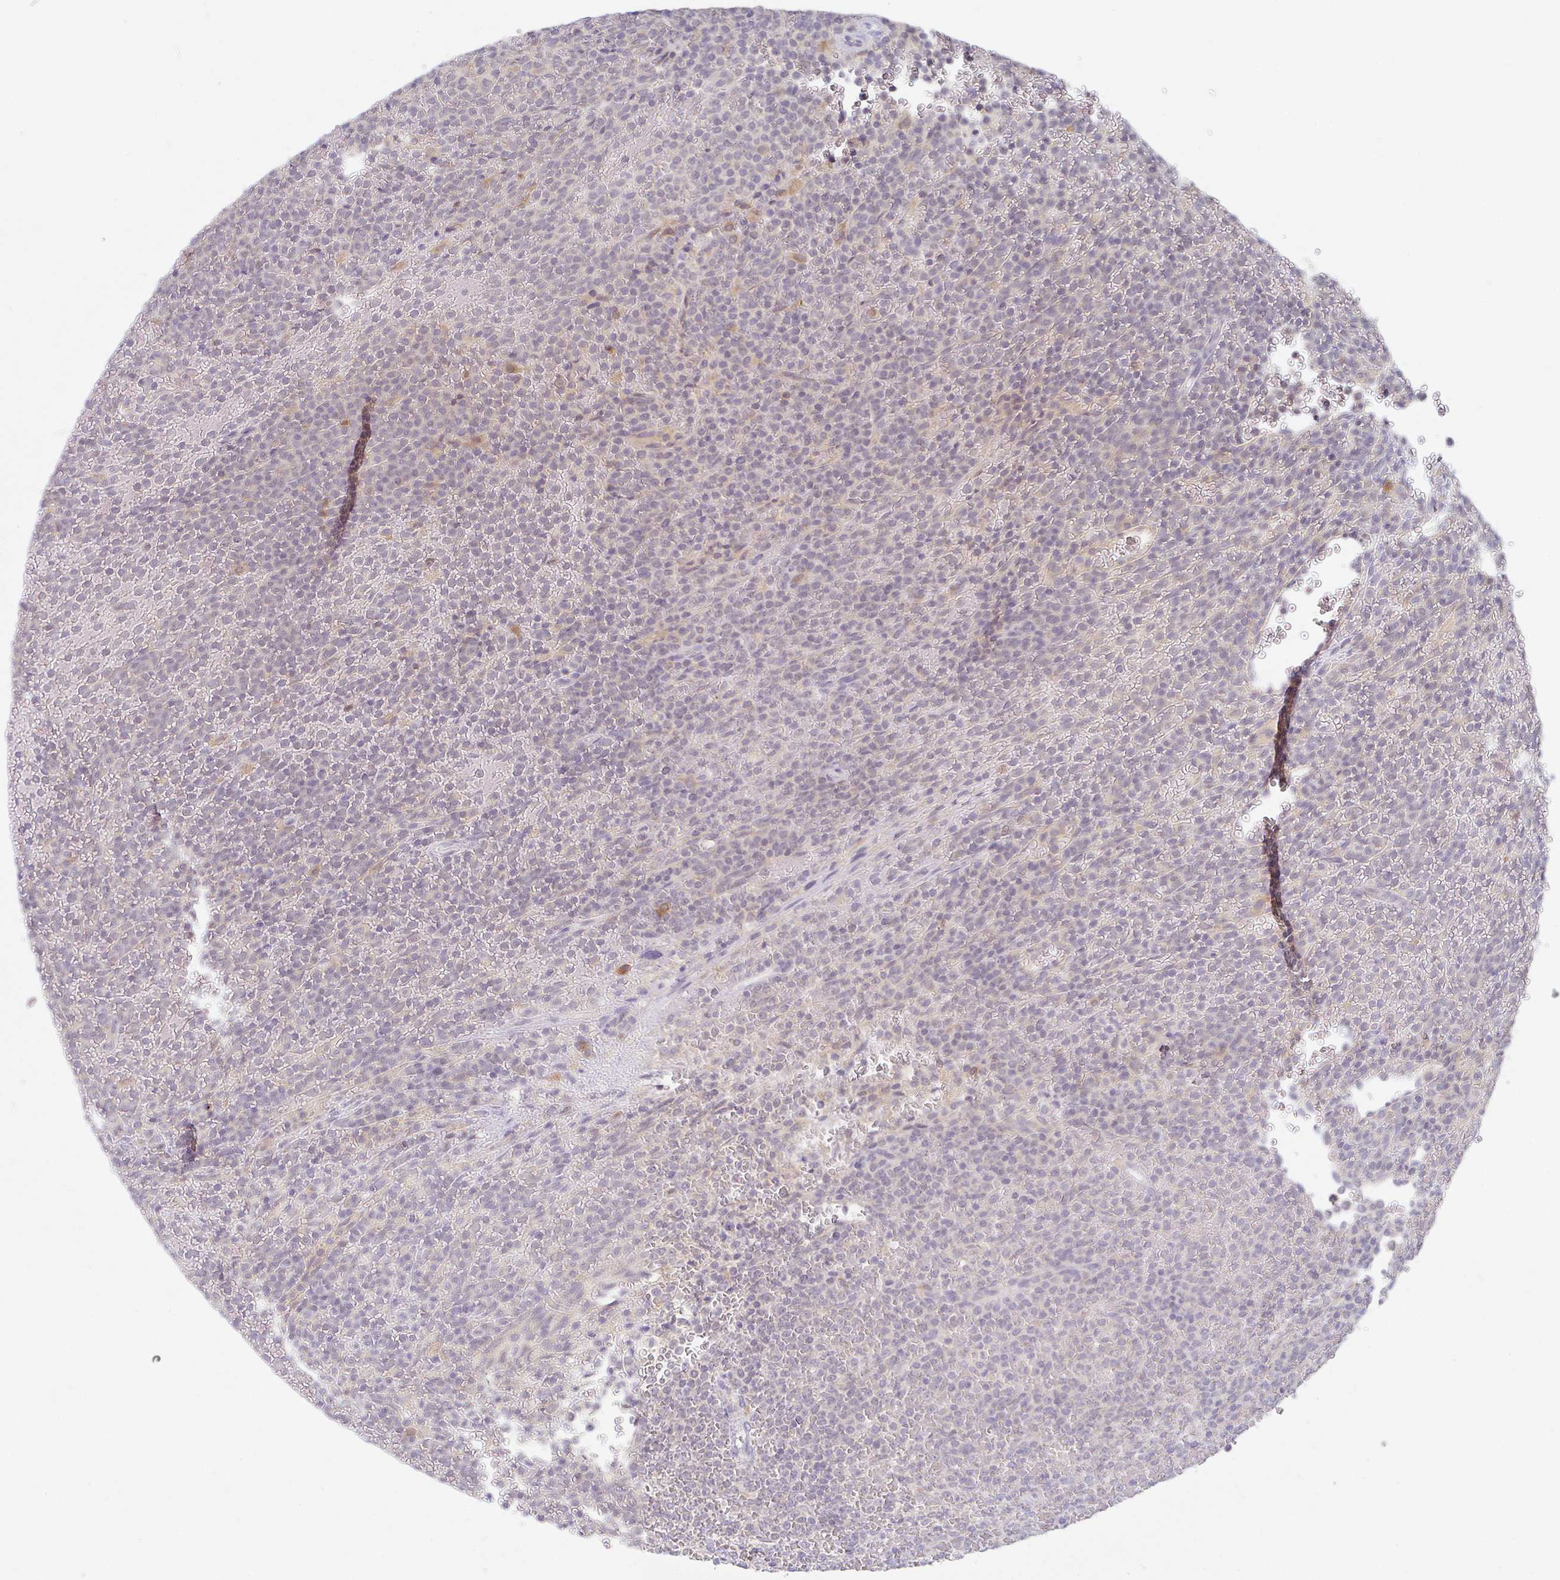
{"staining": {"intensity": "negative", "quantity": "none", "location": "none"}, "tissue": "lymphoma", "cell_type": "Tumor cells", "image_type": "cancer", "snomed": [{"axis": "morphology", "description": "Malignant lymphoma, non-Hodgkin's type, Low grade"}, {"axis": "topography", "description": "Spleen"}], "caption": "This image is of low-grade malignant lymphoma, non-Hodgkin's type stained with immunohistochemistry (IHC) to label a protein in brown with the nuclei are counter-stained blue. There is no expression in tumor cells.", "gene": "DERL2", "patient": {"sex": "male", "age": 60}}